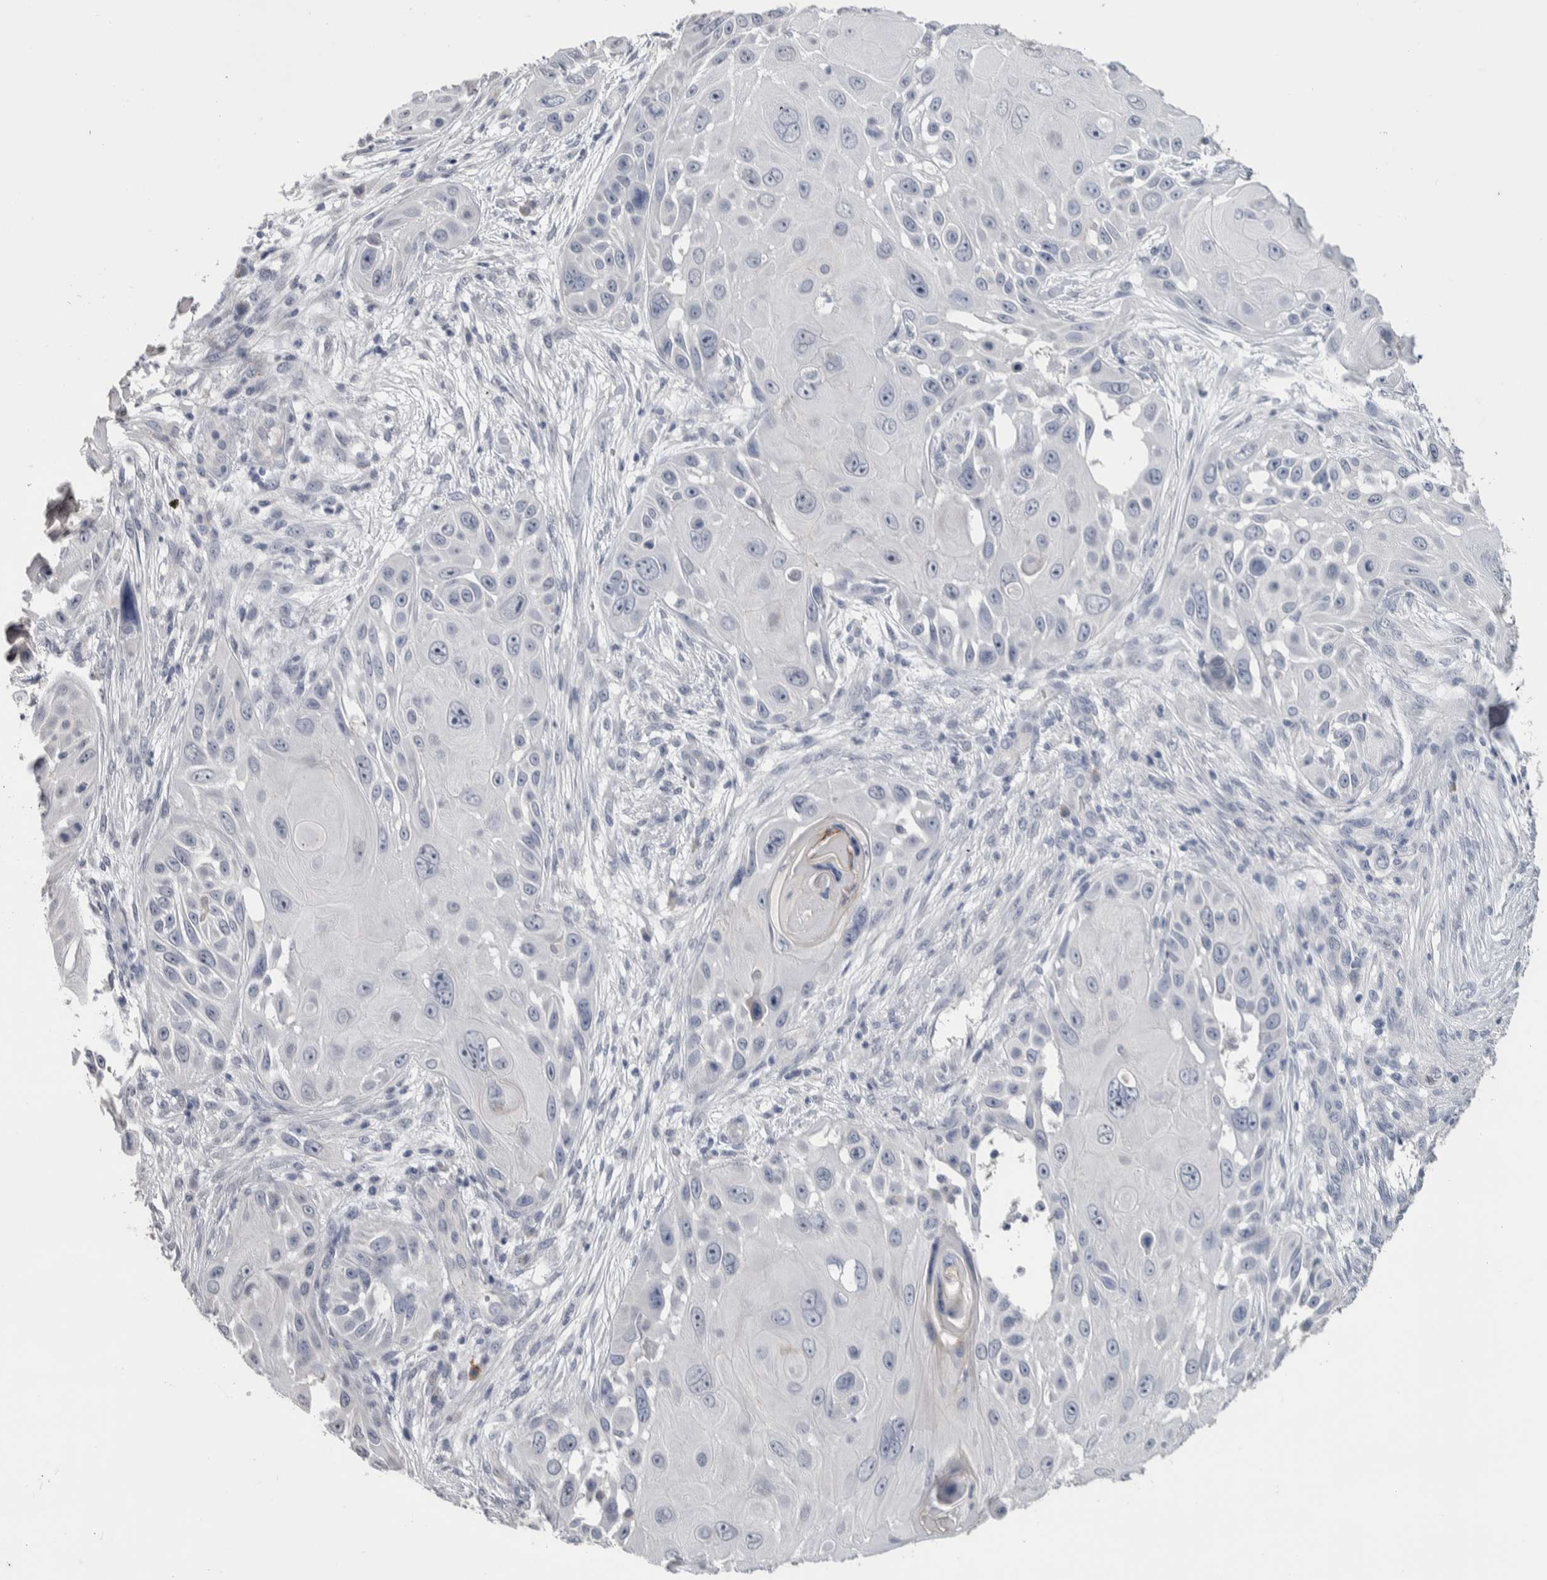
{"staining": {"intensity": "negative", "quantity": "none", "location": "none"}, "tissue": "skin cancer", "cell_type": "Tumor cells", "image_type": "cancer", "snomed": [{"axis": "morphology", "description": "Squamous cell carcinoma, NOS"}, {"axis": "topography", "description": "Skin"}], "caption": "Photomicrograph shows no significant protein staining in tumor cells of skin cancer (squamous cell carcinoma).", "gene": "TMEM102", "patient": {"sex": "female", "age": 44}}